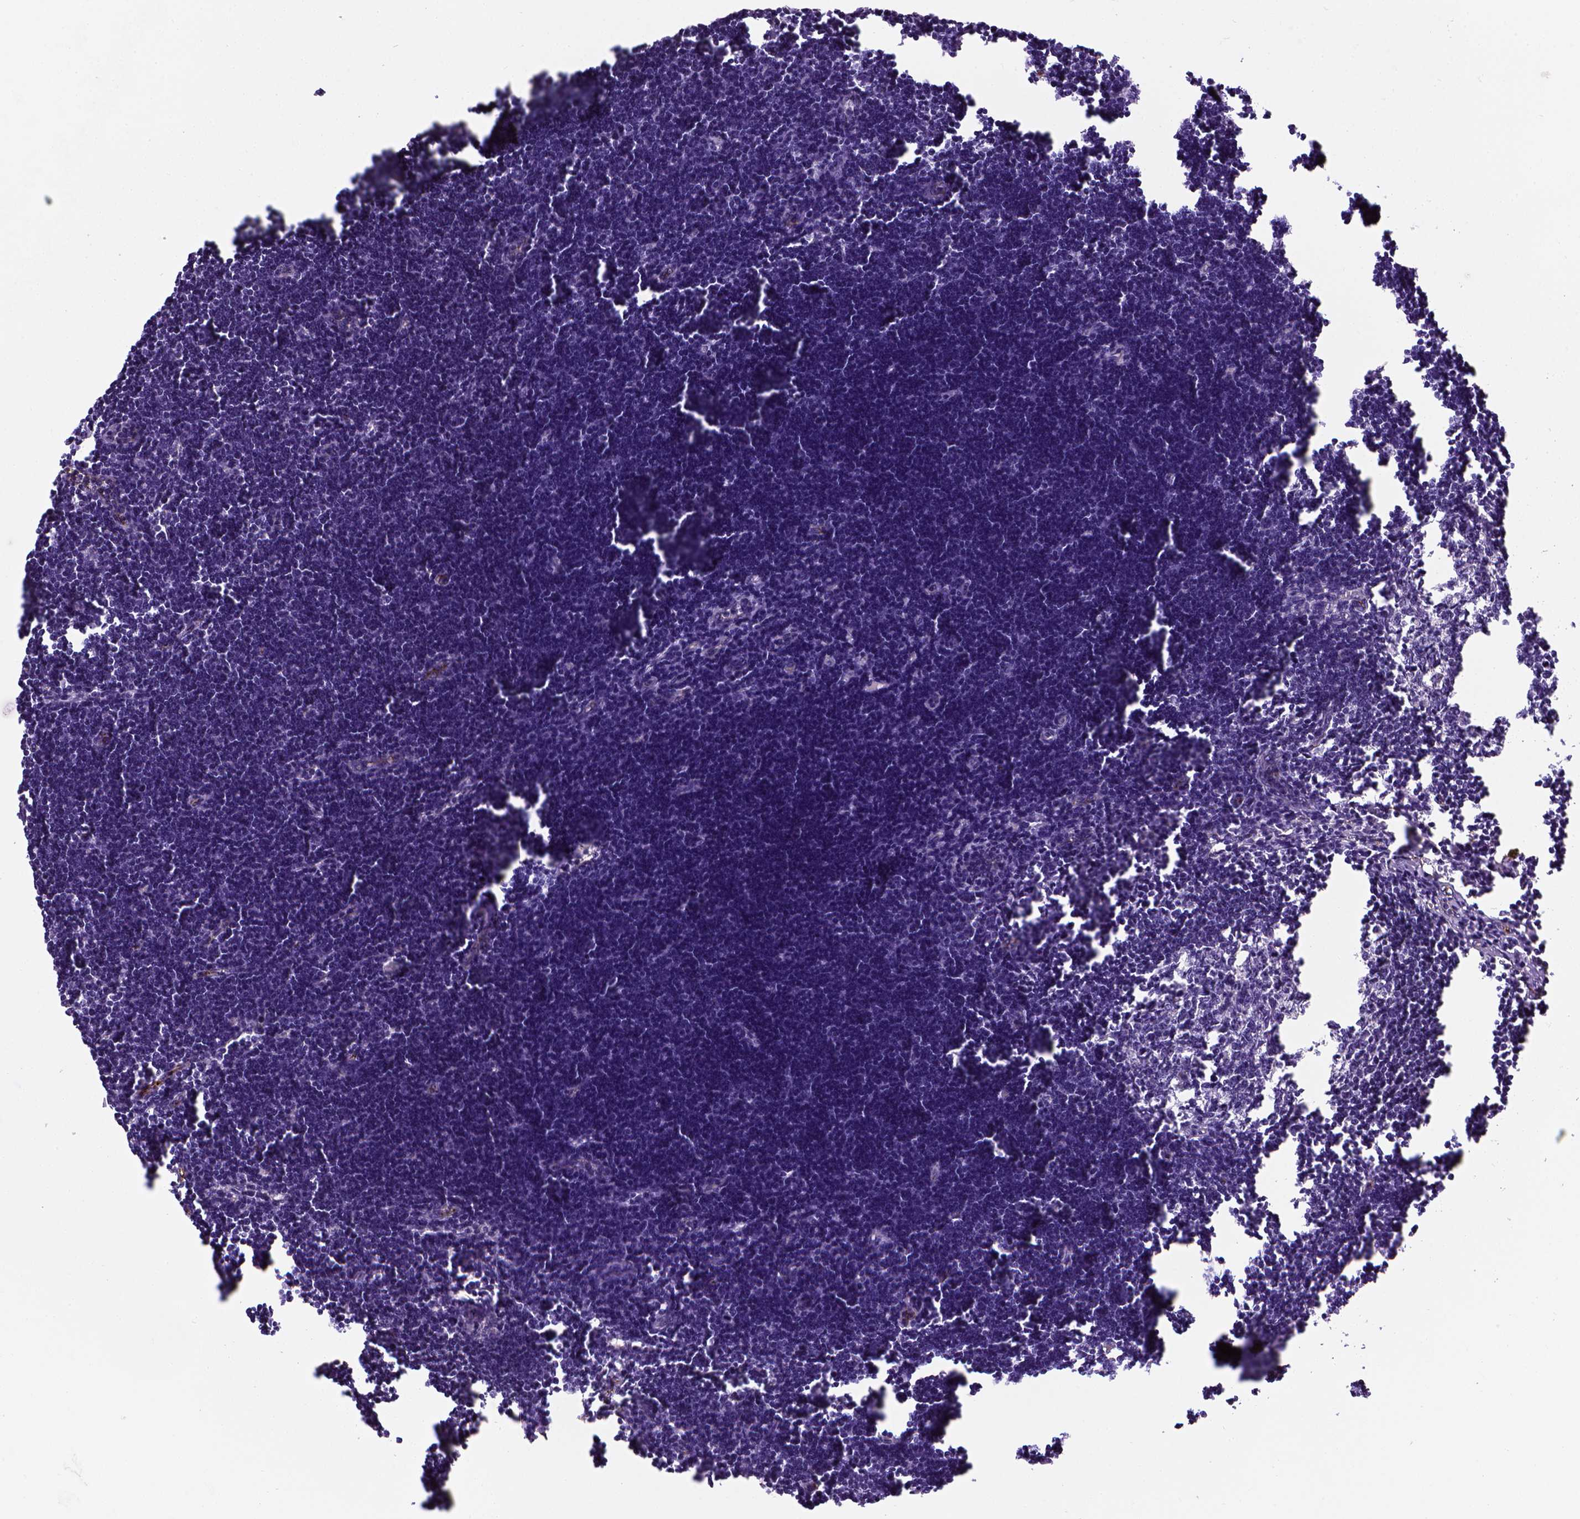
{"staining": {"intensity": "negative", "quantity": "none", "location": "none"}, "tissue": "lymph node", "cell_type": "Germinal center cells", "image_type": "normal", "snomed": [{"axis": "morphology", "description": "Normal tissue, NOS"}, {"axis": "topography", "description": "Lymph node"}], "caption": "A histopathology image of lymph node stained for a protein reveals no brown staining in germinal center cells. (Stains: DAB (3,3'-diaminobenzidine) immunohistochemistry (IHC) with hematoxylin counter stain, Microscopy: brightfield microscopy at high magnification).", "gene": "VWF", "patient": {"sex": "male", "age": 55}}